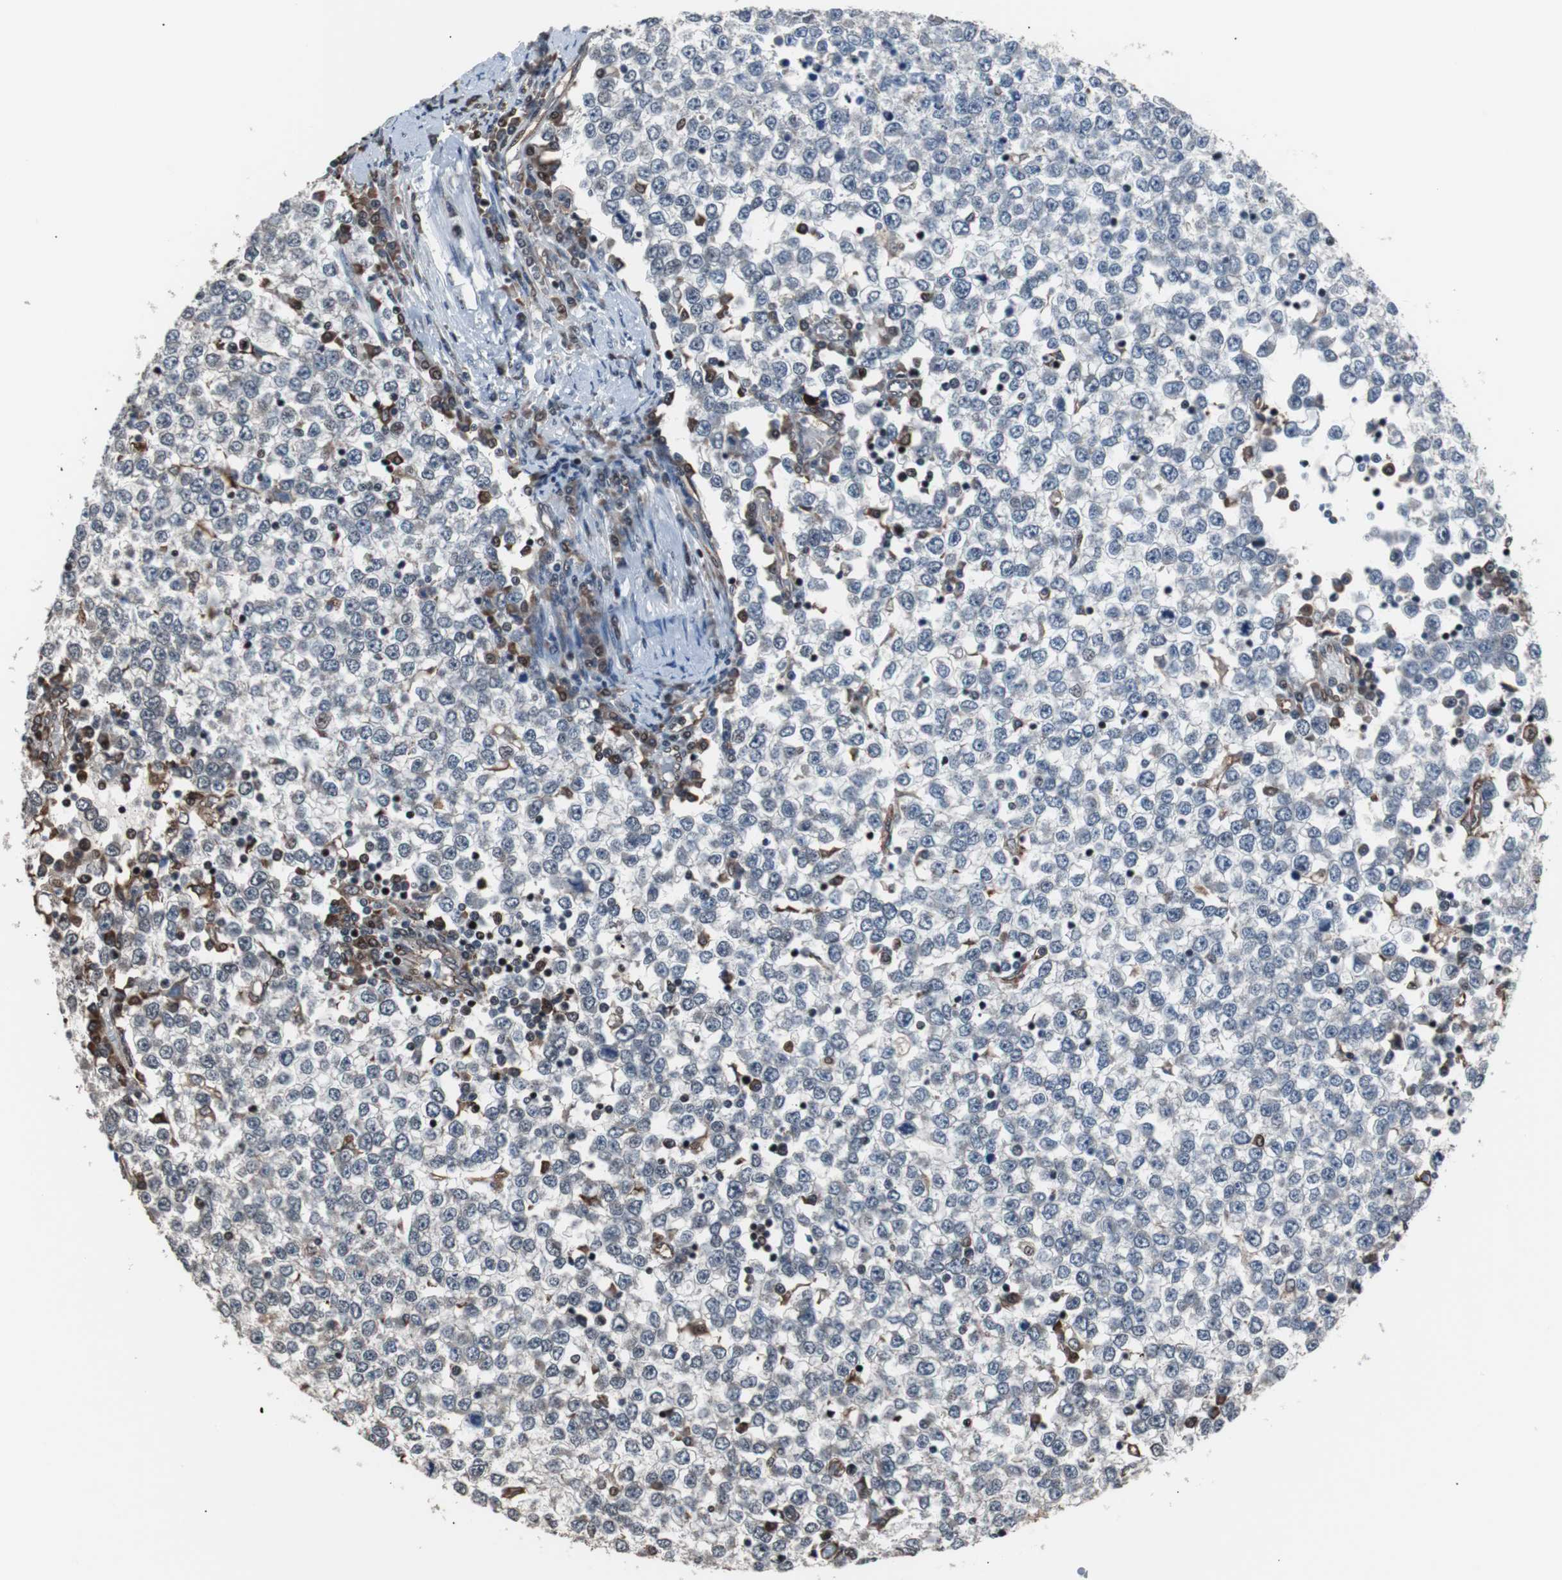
{"staining": {"intensity": "negative", "quantity": "none", "location": "none"}, "tissue": "testis cancer", "cell_type": "Tumor cells", "image_type": "cancer", "snomed": [{"axis": "morphology", "description": "Seminoma, NOS"}, {"axis": "topography", "description": "Testis"}], "caption": "High magnification brightfield microscopy of testis cancer (seminoma) stained with DAB (brown) and counterstained with hematoxylin (blue): tumor cells show no significant positivity.", "gene": "POGZ", "patient": {"sex": "male", "age": 65}}